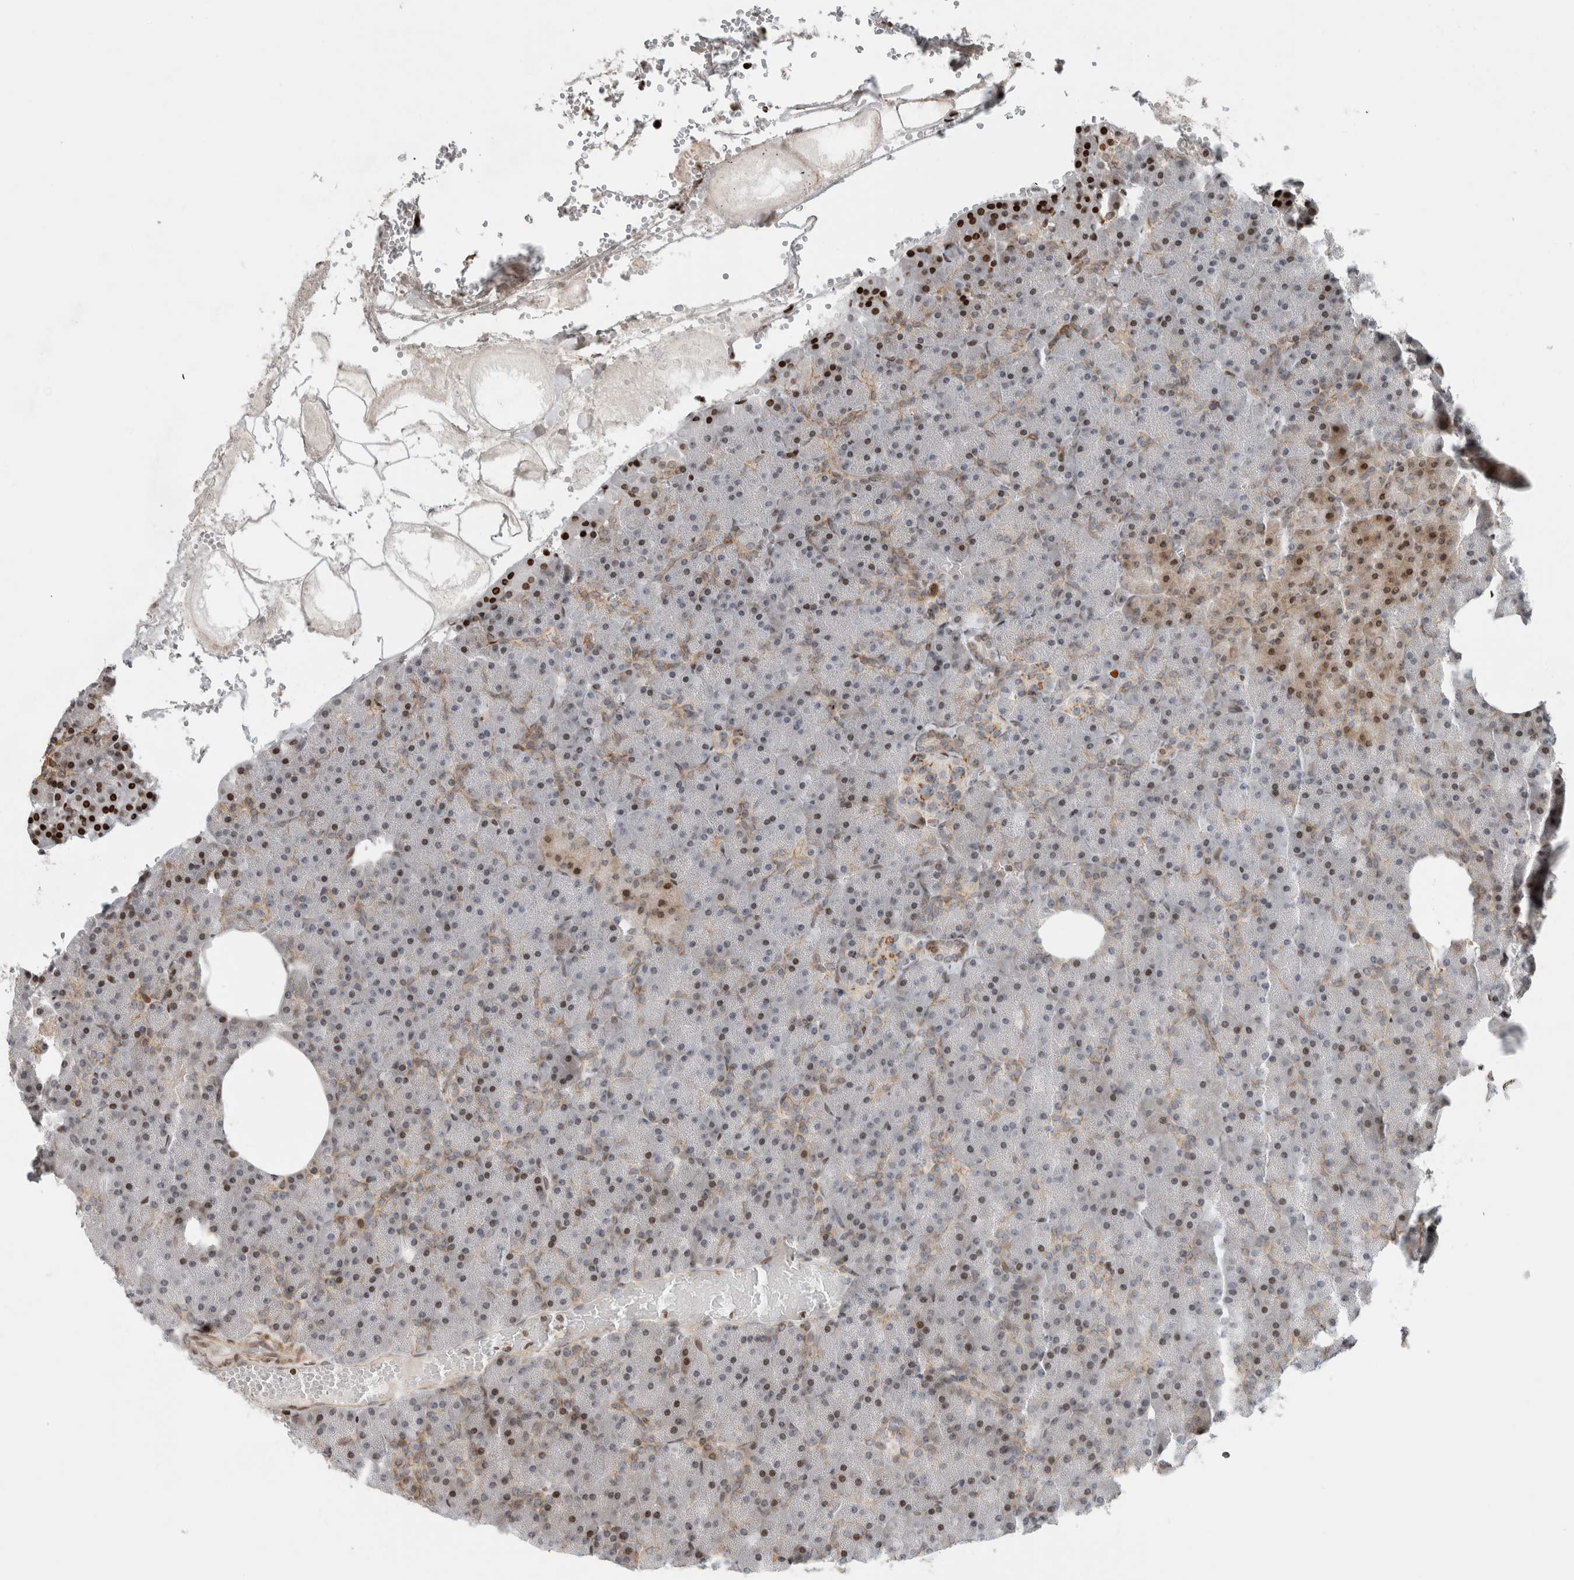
{"staining": {"intensity": "strong", "quantity": "<25%", "location": "nuclear"}, "tissue": "pancreas", "cell_type": "Exocrine glandular cells", "image_type": "normal", "snomed": [{"axis": "morphology", "description": "Normal tissue, NOS"}, {"axis": "morphology", "description": "Carcinoid, malignant, NOS"}, {"axis": "topography", "description": "Pancreas"}], "caption": "Human pancreas stained for a protein (brown) shows strong nuclear positive expression in approximately <25% of exocrine glandular cells.", "gene": "GINS4", "patient": {"sex": "female", "age": 35}}